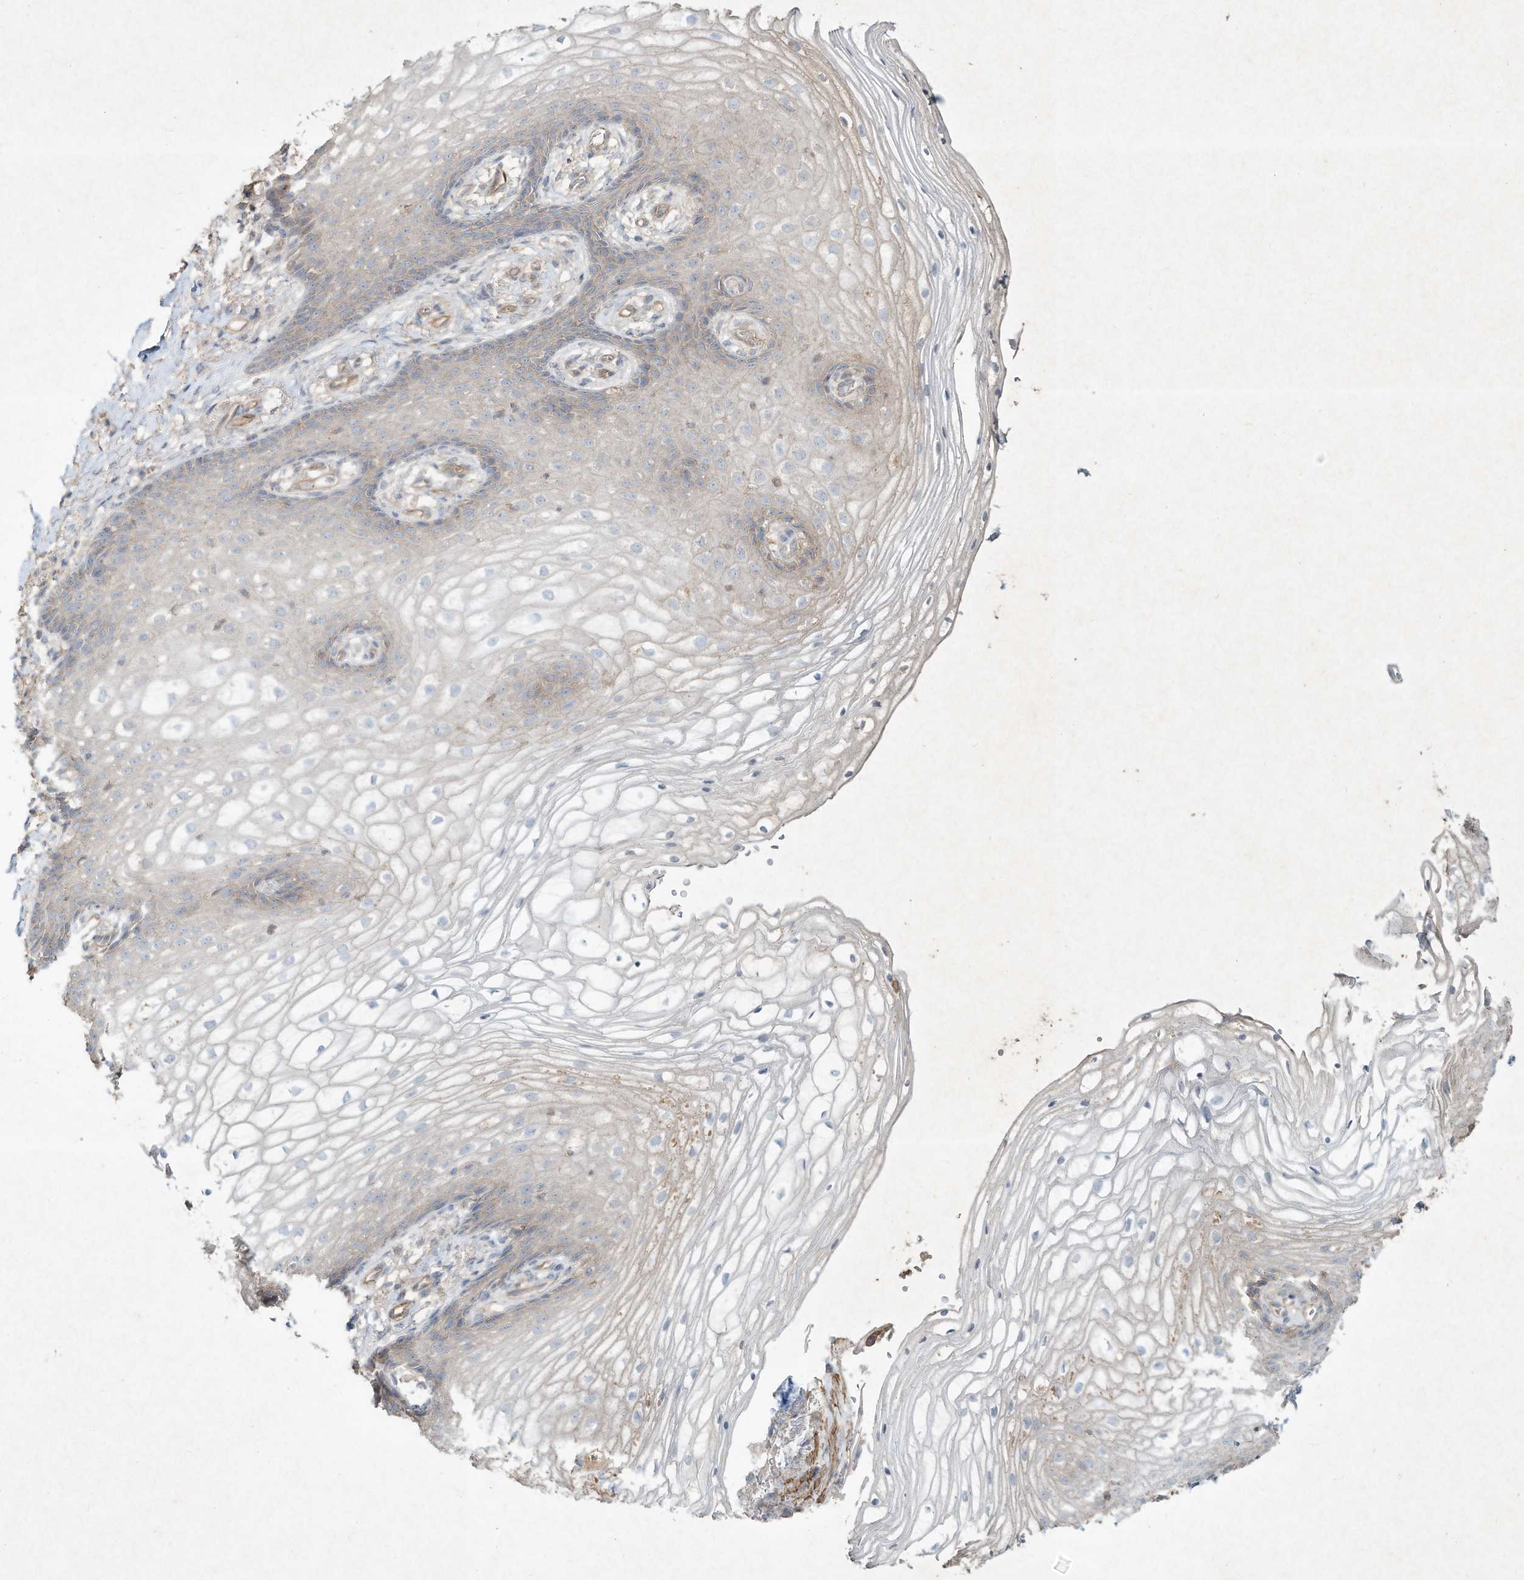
{"staining": {"intensity": "weak", "quantity": "<25%", "location": "cytoplasmic/membranous"}, "tissue": "vagina", "cell_type": "Squamous epithelial cells", "image_type": "normal", "snomed": [{"axis": "morphology", "description": "Normal tissue, NOS"}, {"axis": "topography", "description": "Vagina"}], "caption": "DAB (3,3'-diaminobenzidine) immunohistochemical staining of unremarkable human vagina displays no significant positivity in squamous epithelial cells.", "gene": "HTR5A", "patient": {"sex": "female", "age": 60}}